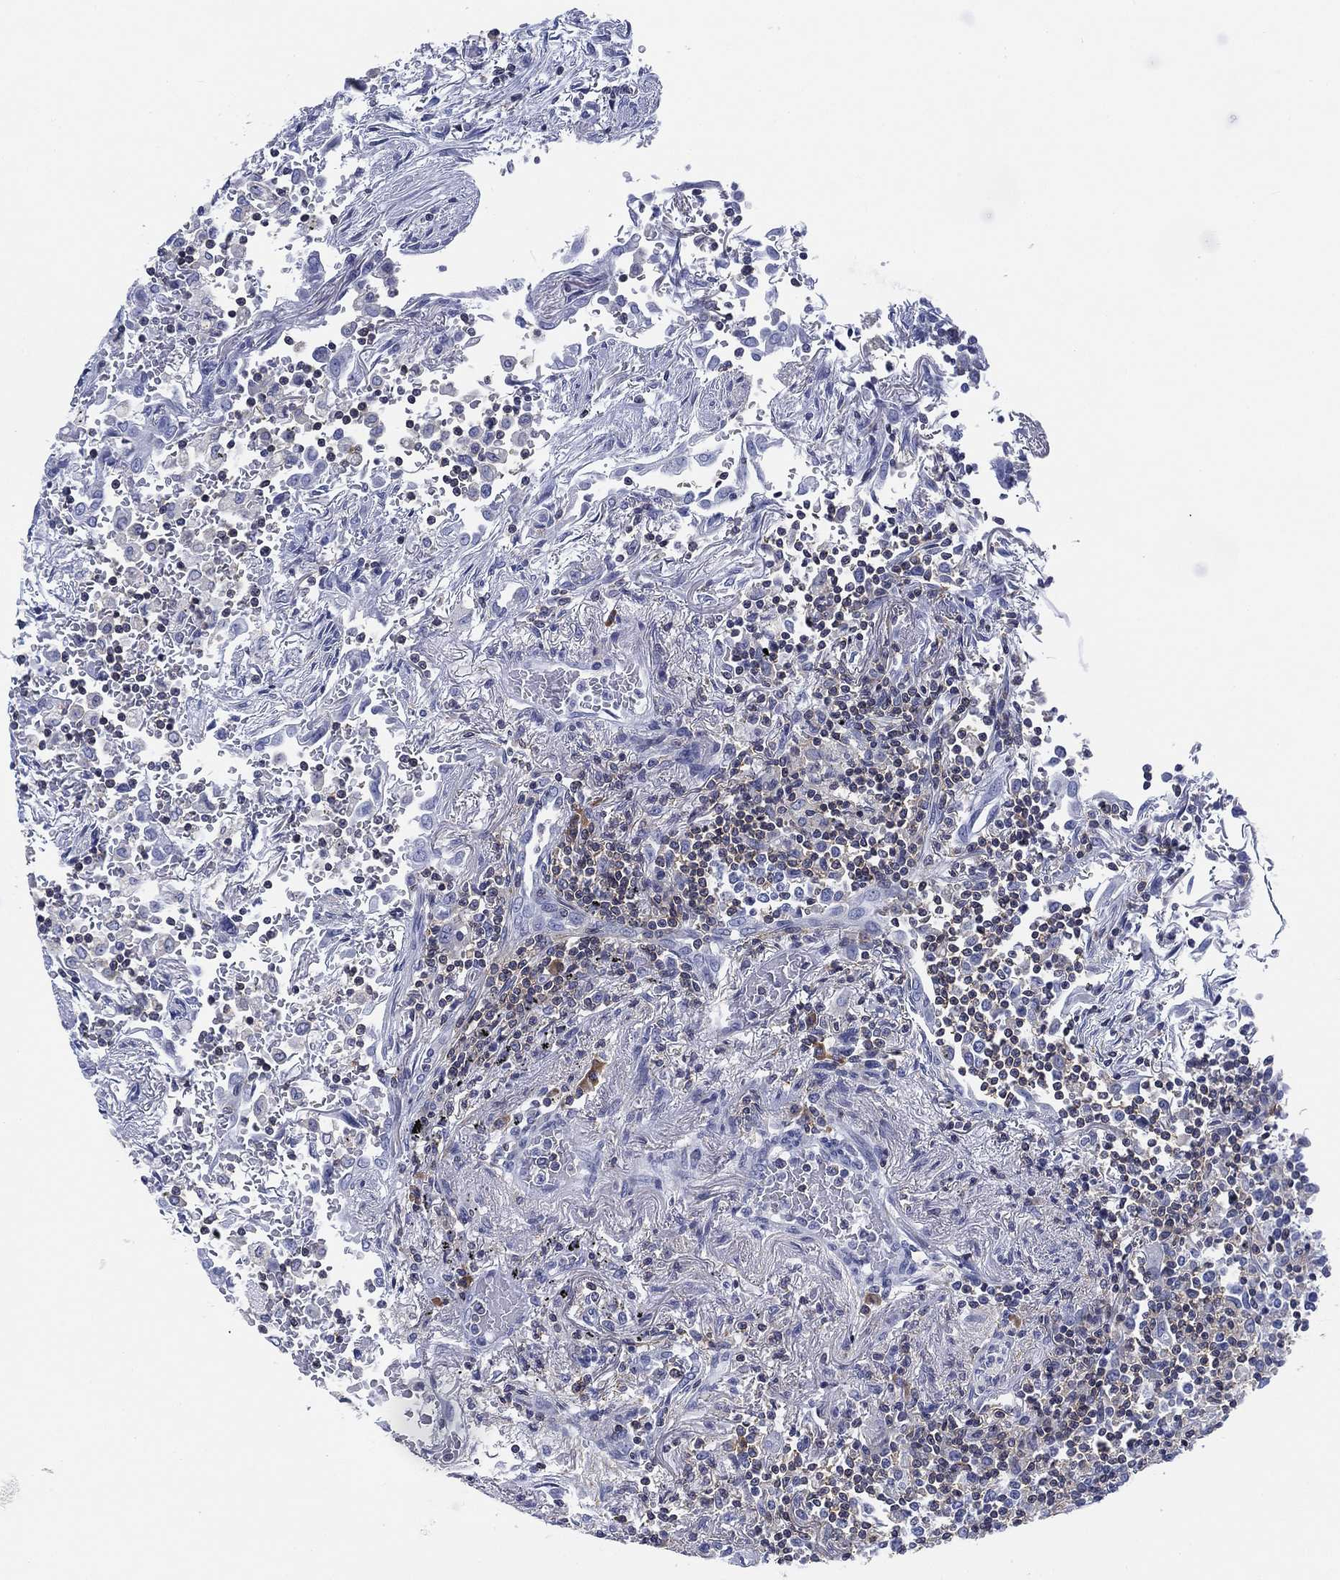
{"staining": {"intensity": "negative", "quantity": "none", "location": "none"}, "tissue": "lymphoma", "cell_type": "Tumor cells", "image_type": "cancer", "snomed": [{"axis": "morphology", "description": "Malignant lymphoma, non-Hodgkin's type, High grade"}, {"axis": "topography", "description": "Lung"}], "caption": "High power microscopy image of an immunohistochemistry (IHC) histopathology image of lymphoma, revealing no significant staining in tumor cells.", "gene": "FYB1", "patient": {"sex": "male", "age": 79}}